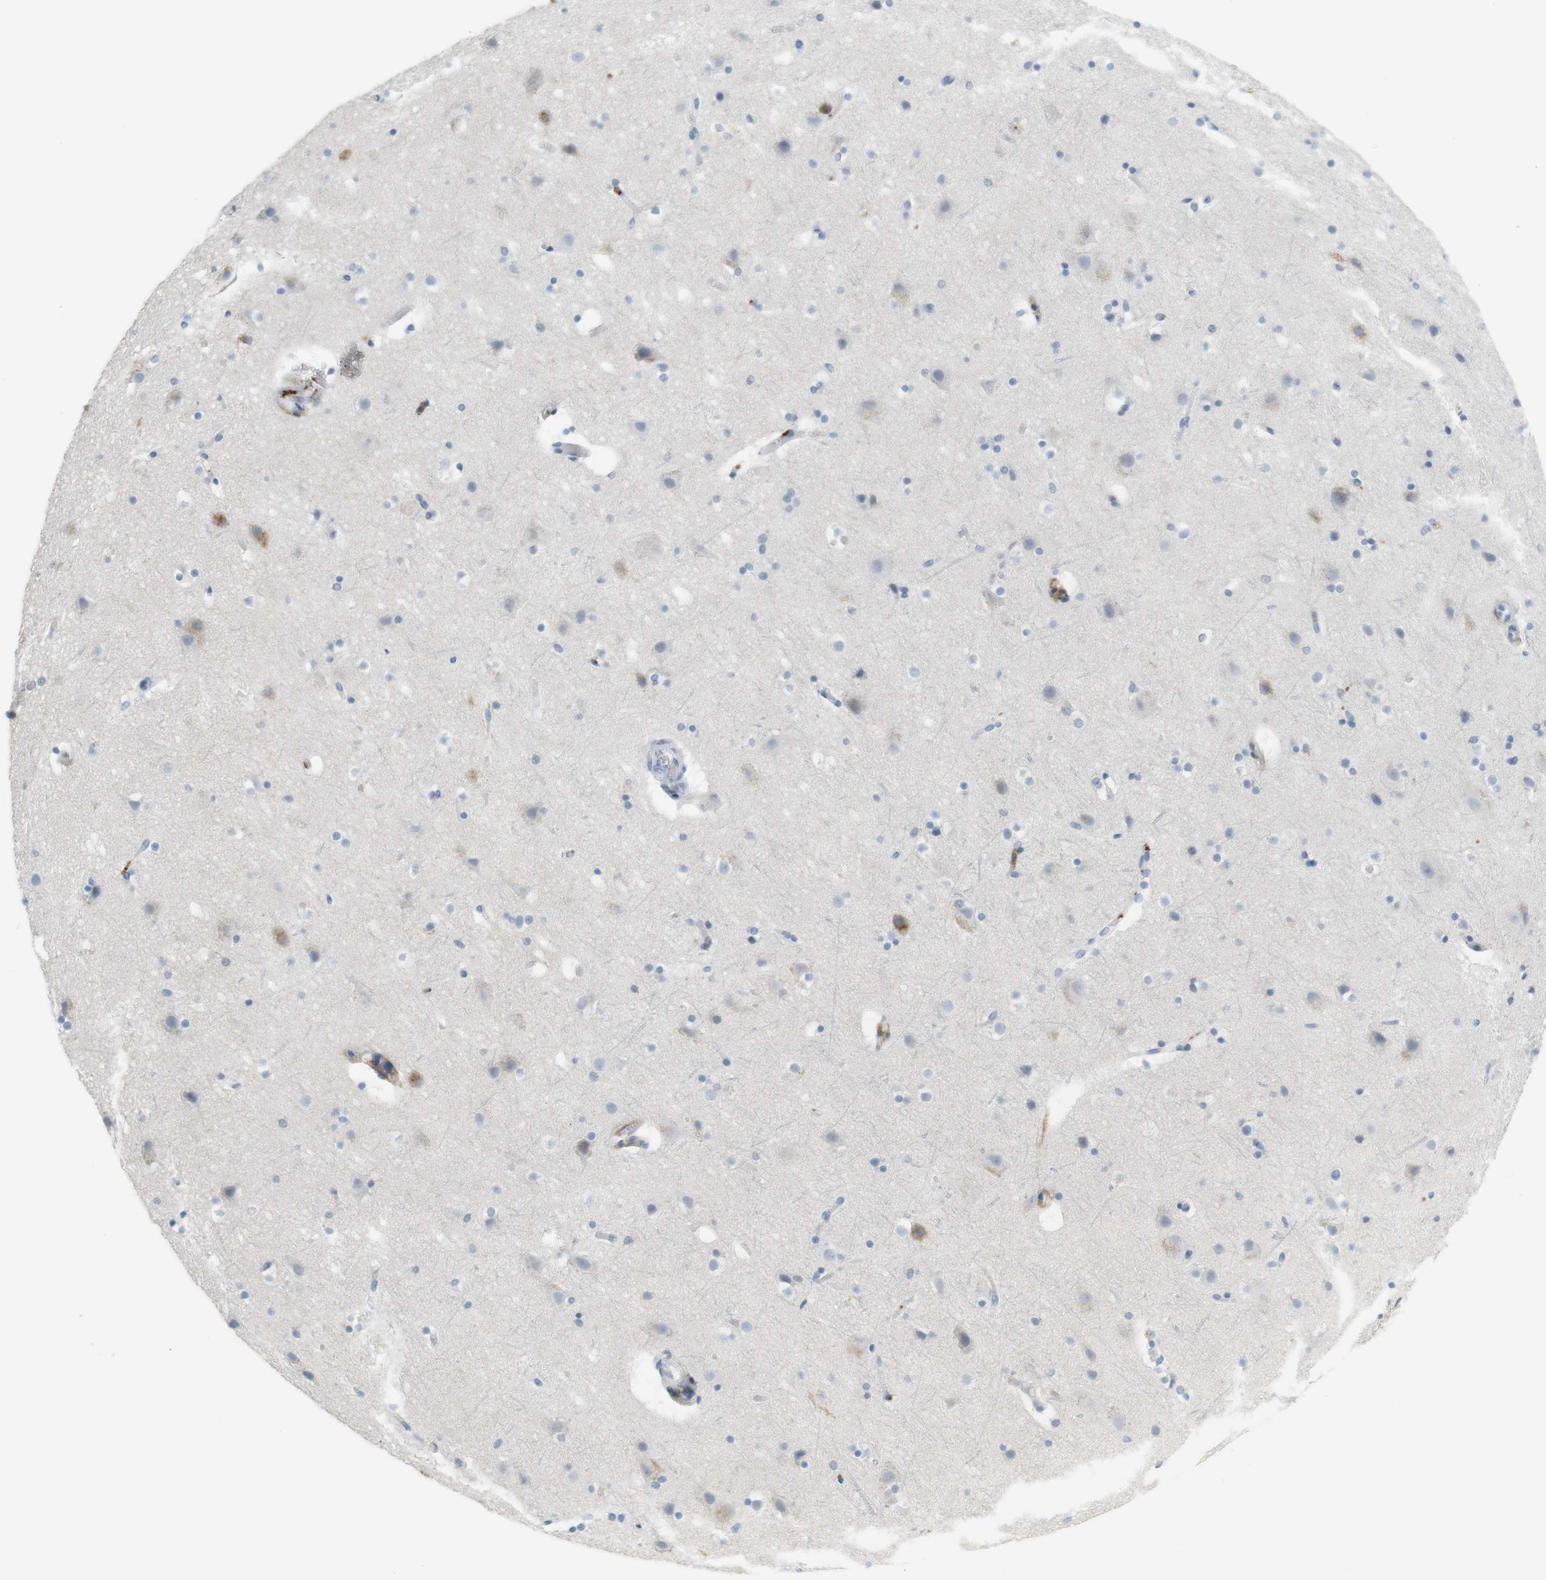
{"staining": {"intensity": "negative", "quantity": "none", "location": "none"}, "tissue": "cerebral cortex", "cell_type": "Endothelial cells", "image_type": "normal", "snomed": [{"axis": "morphology", "description": "Normal tissue, NOS"}, {"axis": "topography", "description": "Cerebral cortex"}], "caption": "Human cerebral cortex stained for a protein using immunohistochemistry reveals no staining in endothelial cells.", "gene": "F2R", "patient": {"sex": "male", "age": 45}}